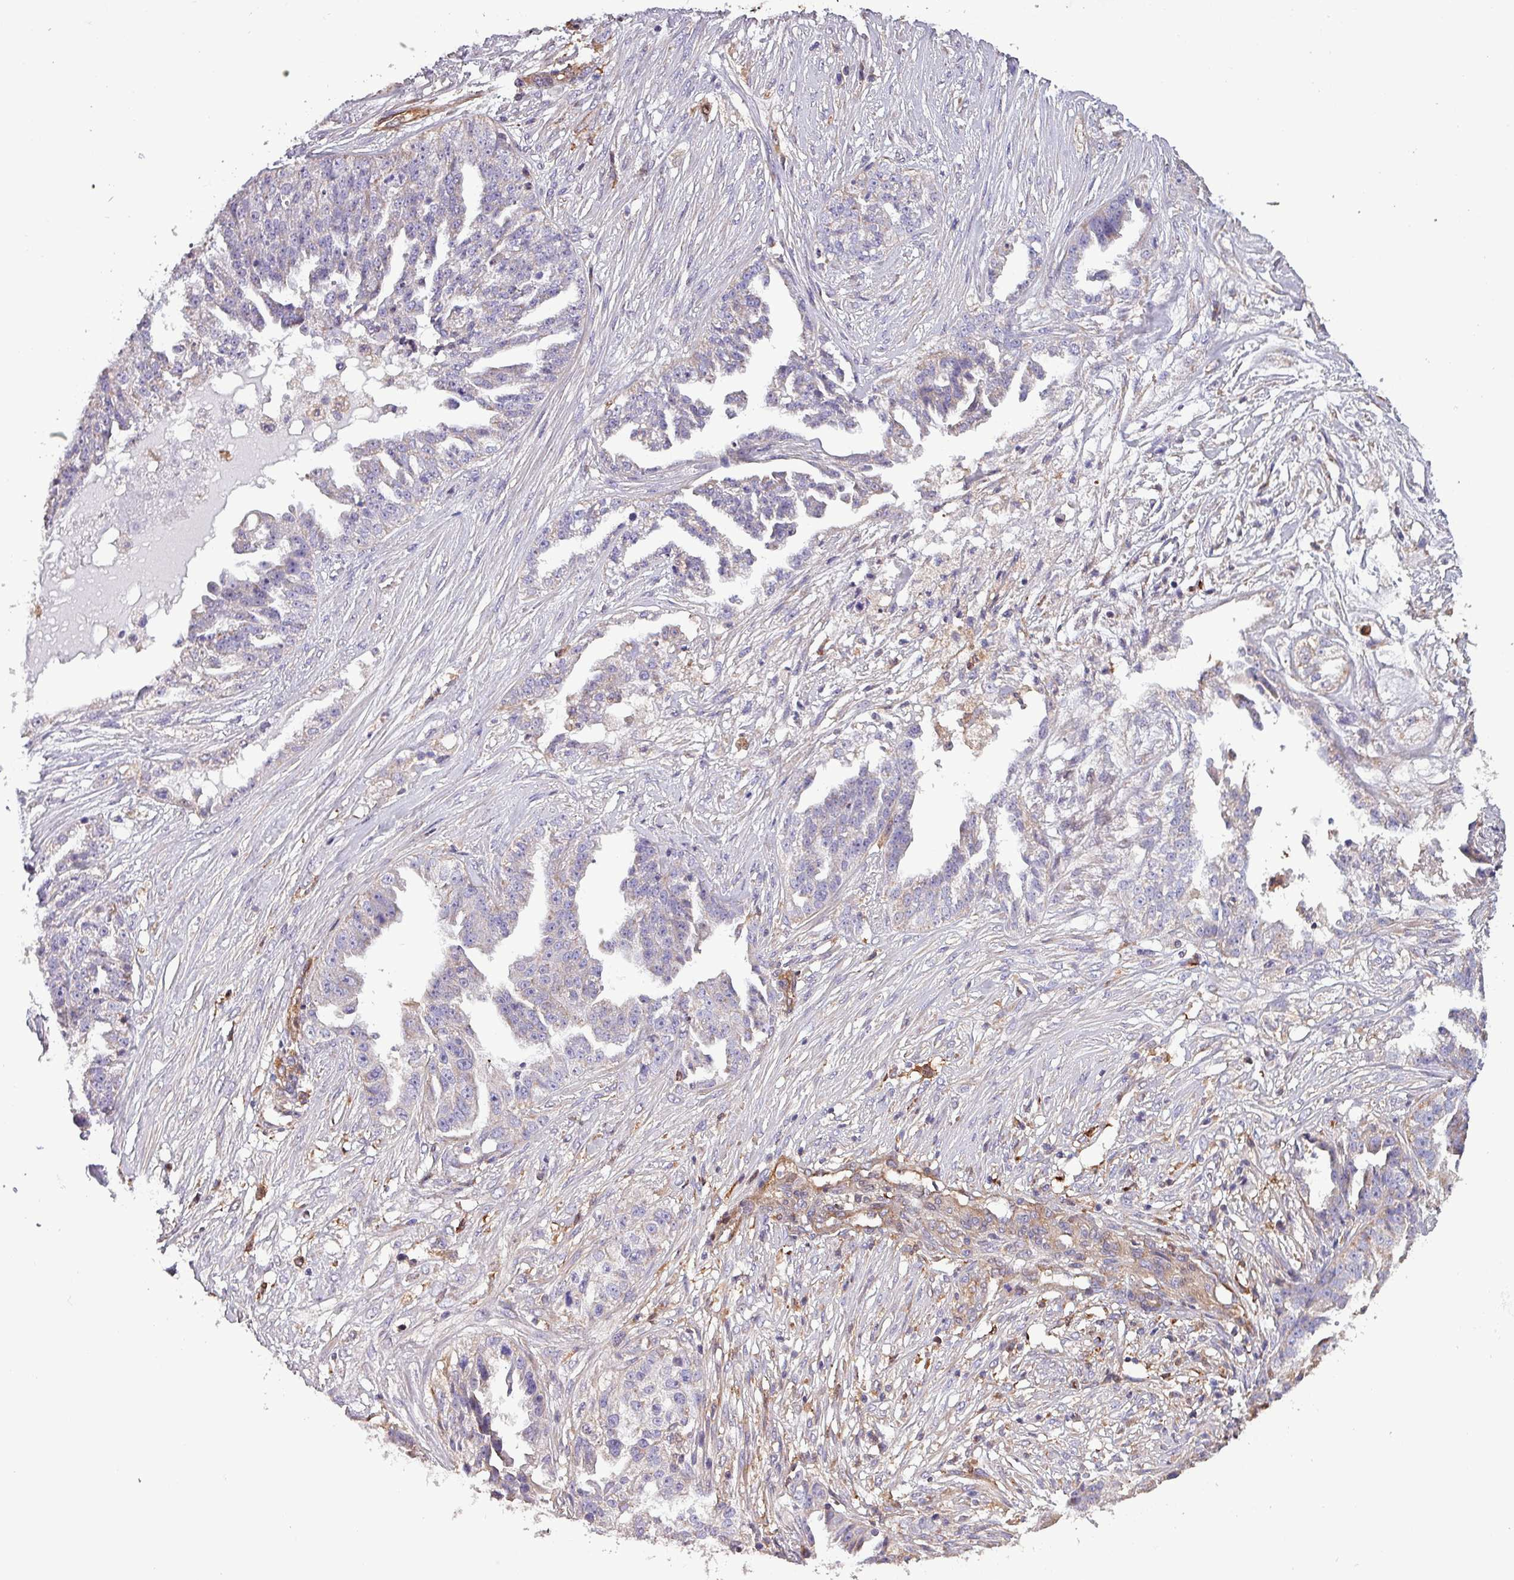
{"staining": {"intensity": "negative", "quantity": "none", "location": "none"}, "tissue": "ovarian cancer", "cell_type": "Tumor cells", "image_type": "cancer", "snomed": [{"axis": "morphology", "description": "Cystadenocarcinoma, serous, NOS"}, {"axis": "topography", "description": "Ovary"}], "caption": "This is an immunohistochemistry (IHC) photomicrograph of human serous cystadenocarcinoma (ovarian). There is no positivity in tumor cells.", "gene": "SCIN", "patient": {"sex": "female", "age": 58}}